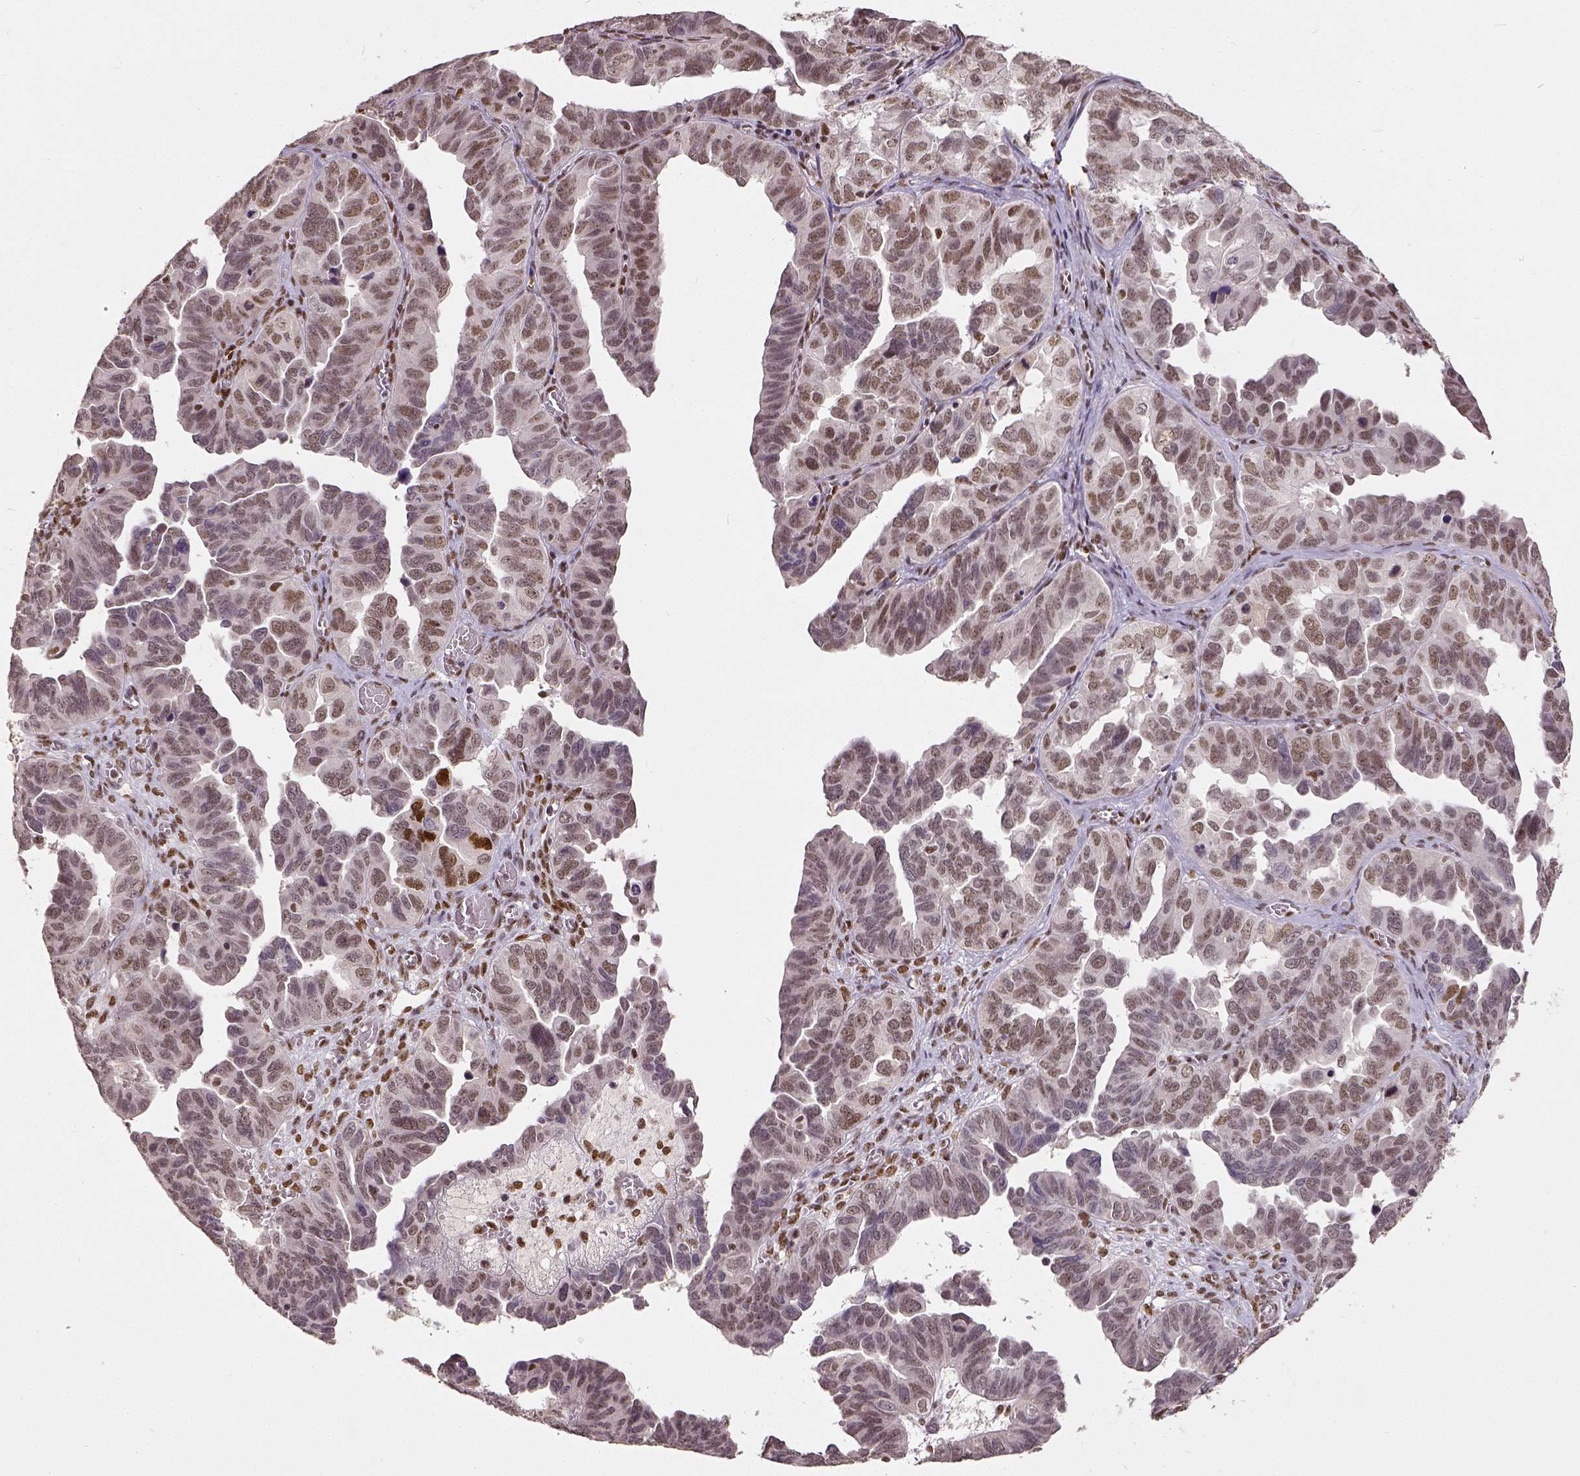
{"staining": {"intensity": "weak", "quantity": "25%-75%", "location": "nuclear"}, "tissue": "ovarian cancer", "cell_type": "Tumor cells", "image_type": "cancer", "snomed": [{"axis": "morphology", "description": "Cystadenocarcinoma, serous, NOS"}, {"axis": "topography", "description": "Ovary"}], "caption": "High-power microscopy captured an immunohistochemistry (IHC) micrograph of ovarian cancer (serous cystadenocarcinoma), revealing weak nuclear expression in about 25%-75% of tumor cells. (DAB (3,3'-diaminobenzidine) = brown stain, brightfield microscopy at high magnification).", "gene": "ATRX", "patient": {"sex": "female", "age": 64}}